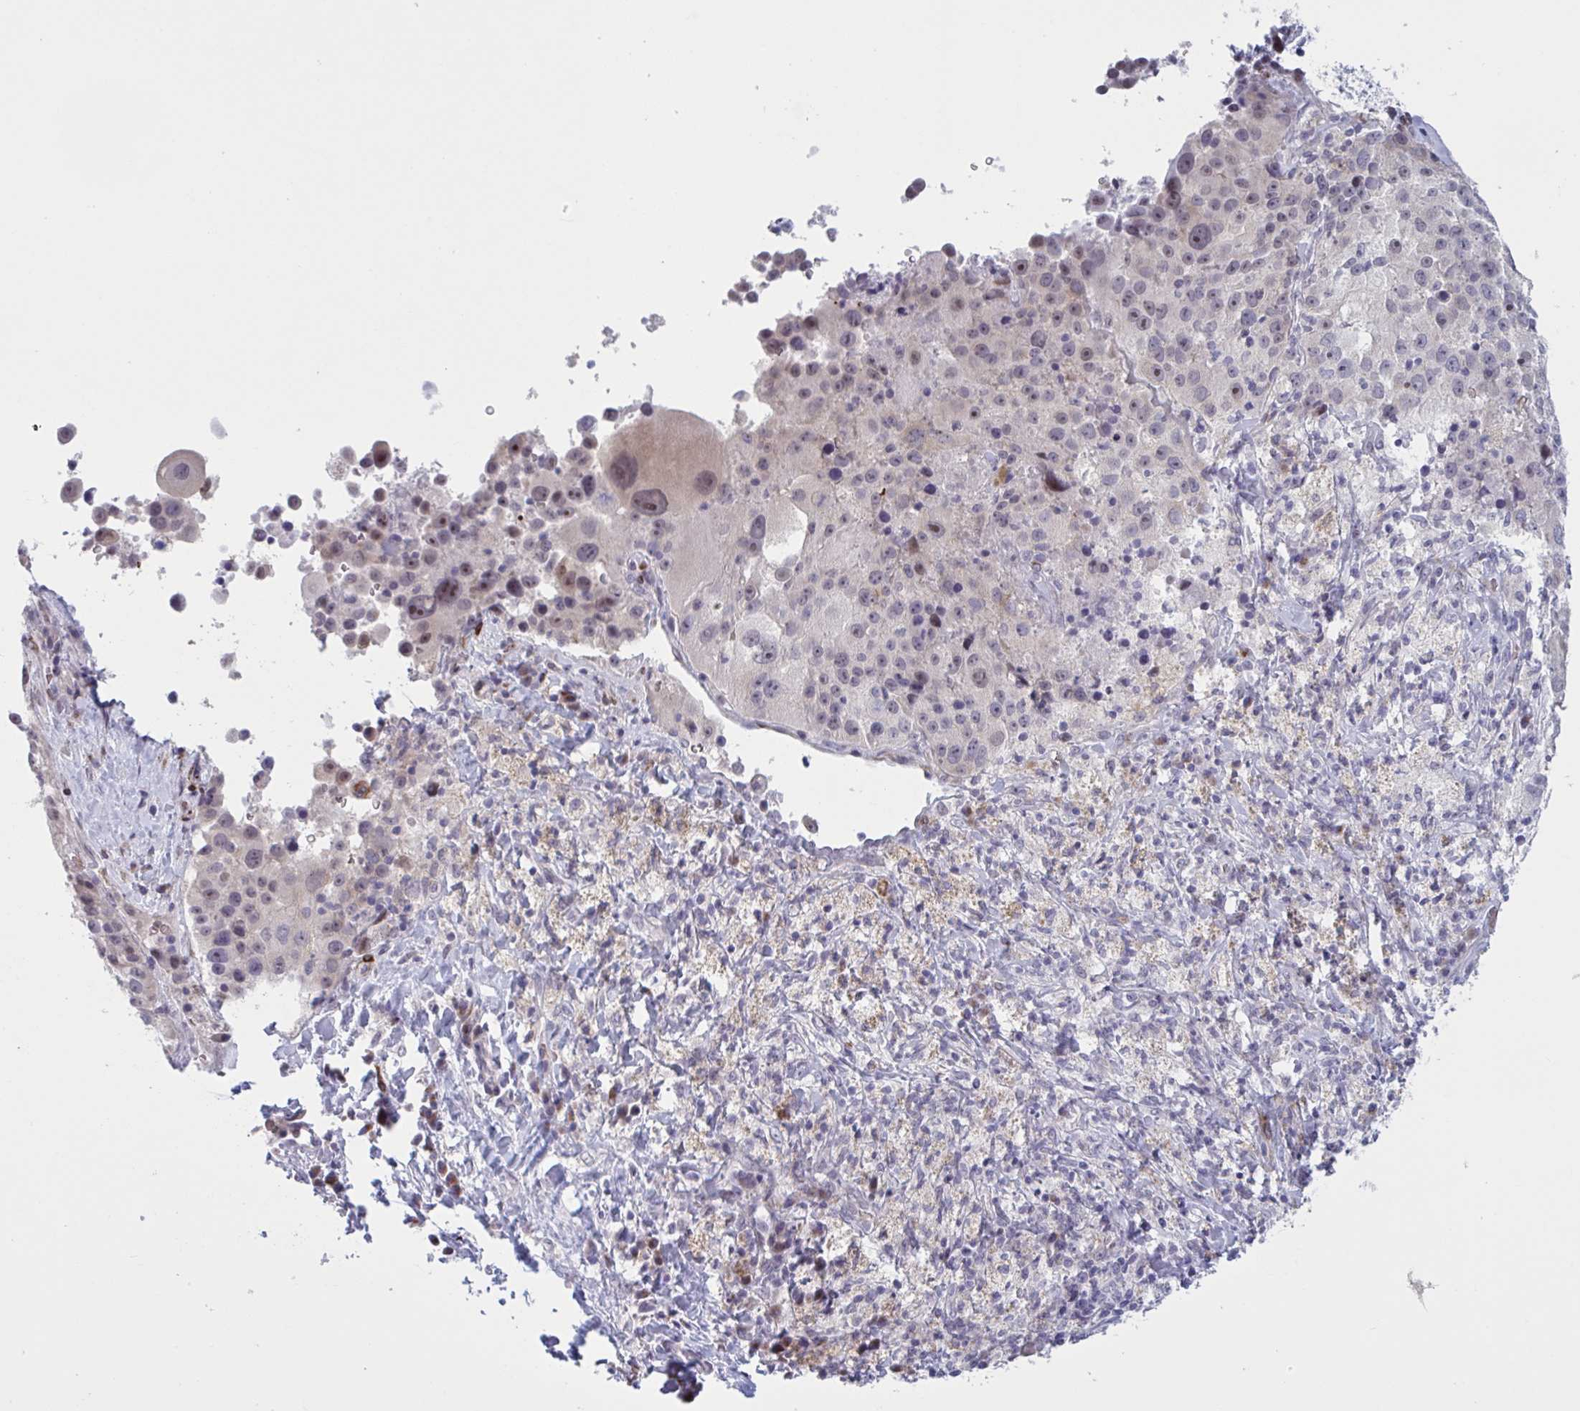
{"staining": {"intensity": "negative", "quantity": "none", "location": "none"}, "tissue": "melanoma", "cell_type": "Tumor cells", "image_type": "cancer", "snomed": [{"axis": "morphology", "description": "Malignant melanoma, Metastatic site"}, {"axis": "topography", "description": "Lymph node"}], "caption": "The IHC micrograph has no significant positivity in tumor cells of melanoma tissue.", "gene": "HSD11B2", "patient": {"sex": "male", "age": 62}}